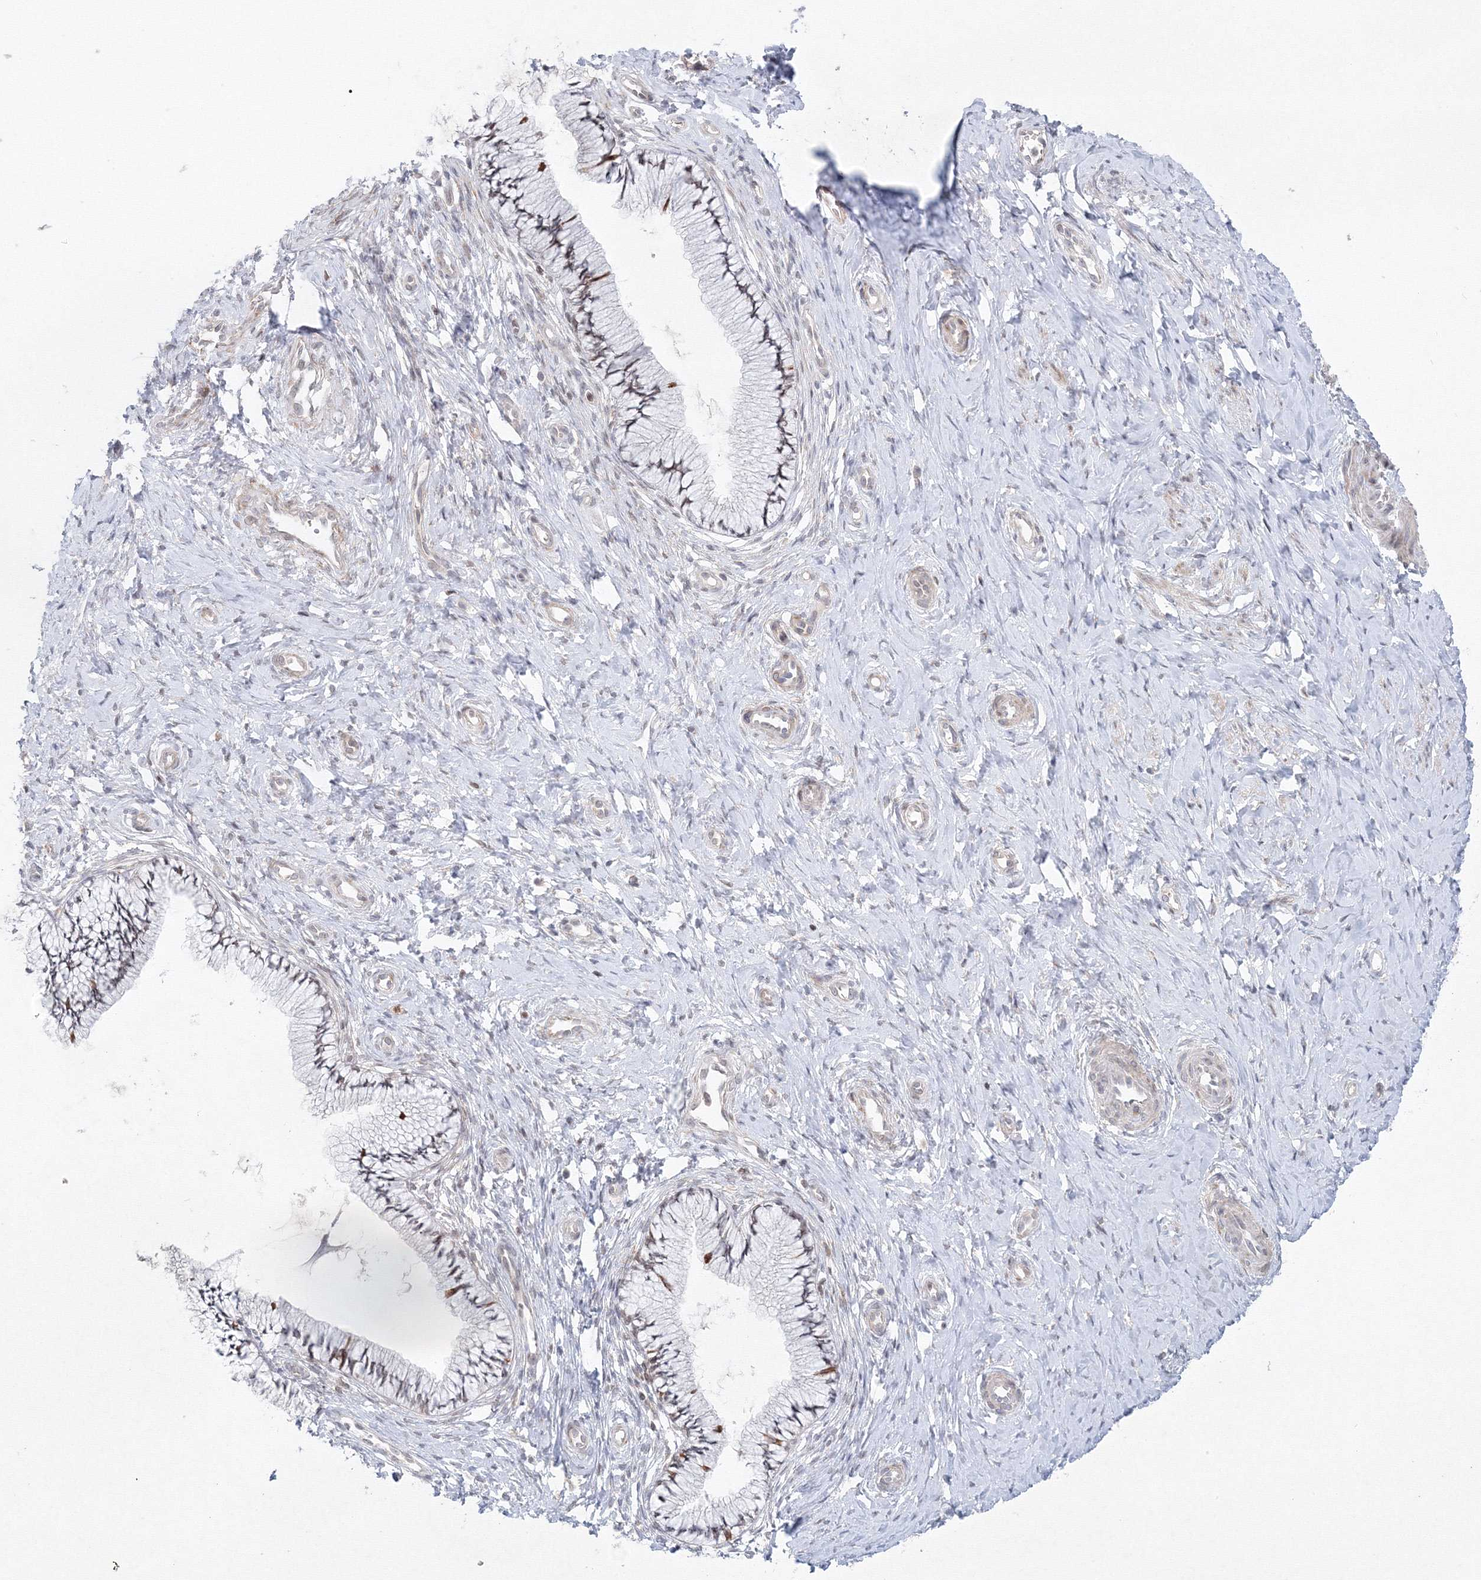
{"staining": {"intensity": "negative", "quantity": "none", "location": "none"}, "tissue": "cervix", "cell_type": "Glandular cells", "image_type": "normal", "snomed": [{"axis": "morphology", "description": "Normal tissue, NOS"}, {"axis": "topography", "description": "Cervix"}], "caption": "This is an IHC photomicrograph of normal cervix. There is no staining in glandular cells.", "gene": "KIF4A", "patient": {"sex": "female", "age": 36}}